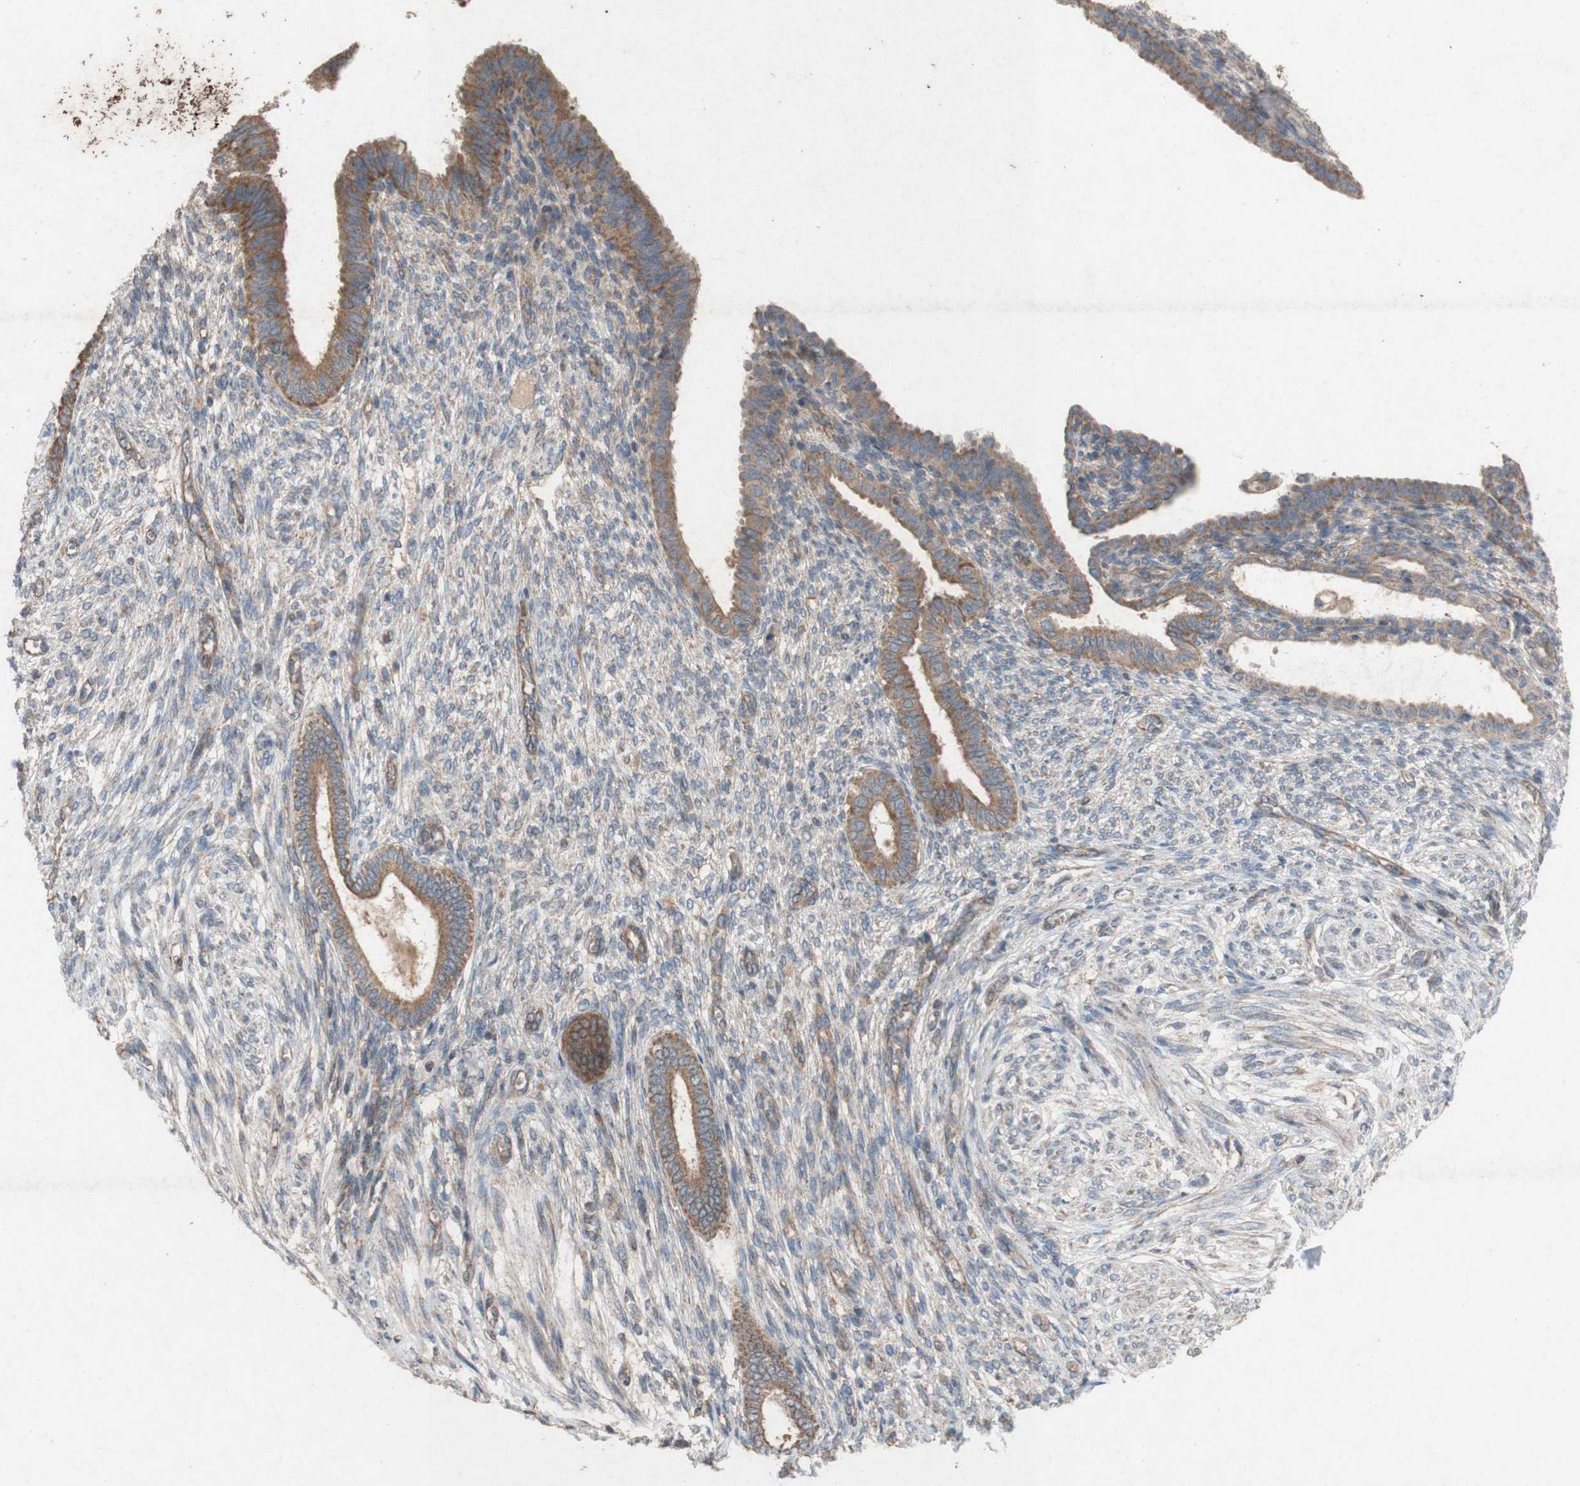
{"staining": {"intensity": "weak", "quantity": ">75%", "location": "cytoplasmic/membranous"}, "tissue": "endometrium", "cell_type": "Cells in endometrial stroma", "image_type": "normal", "snomed": [{"axis": "morphology", "description": "Normal tissue, NOS"}, {"axis": "topography", "description": "Endometrium"}], "caption": "Immunohistochemical staining of normal human endometrium reveals weak cytoplasmic/membranous protein positivity in approximately >75% of cells in endometrial stroma. Using DAB (3,3'-diaminobenzidine) (brown) and hematoxylin (blue) stains, captured at high magnification using brightfield microscopy.", "gene": "TST", "patient": {"sex": "female", "age": 72}}